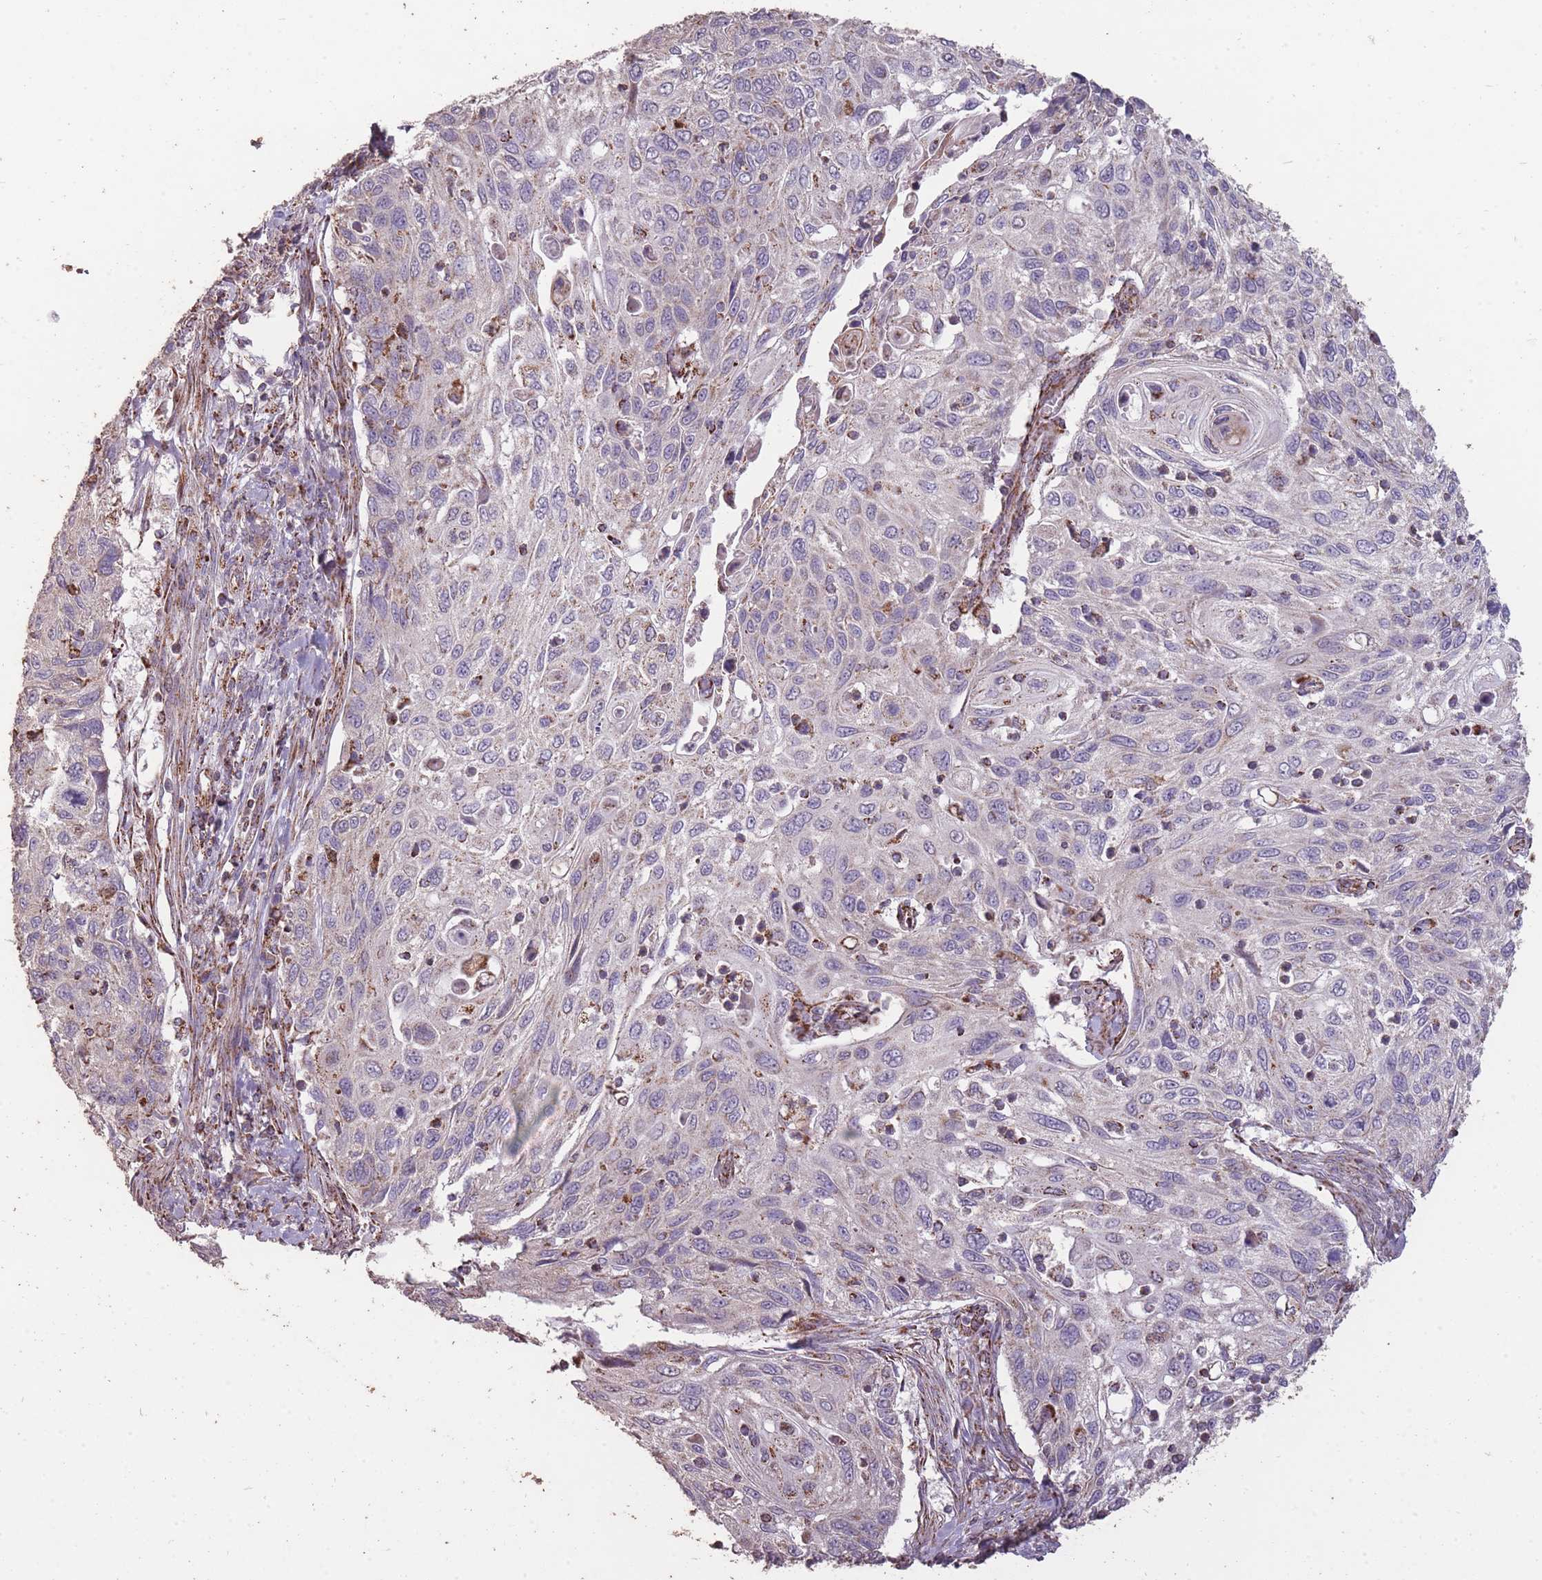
{"staining": {"intensity": "negative", "quantity": "none", "location": "none"}, "tissue": "cervical cancer", "cell_type": "Tumor cells", "image_type": "cancer", "snomed": [{"axis": "morphology", "description": "Squamous cell carcinoma, NOS"}, {"axis": "topography", "description": "Cervix"}], "caption": "Cervical cancer was stained to show a protein in brown. There is no significant expression in tumor cells. Nuclei are stained in blue.", "gene": "CNOT8", "patient": {"sex": "female", "age": 70}}